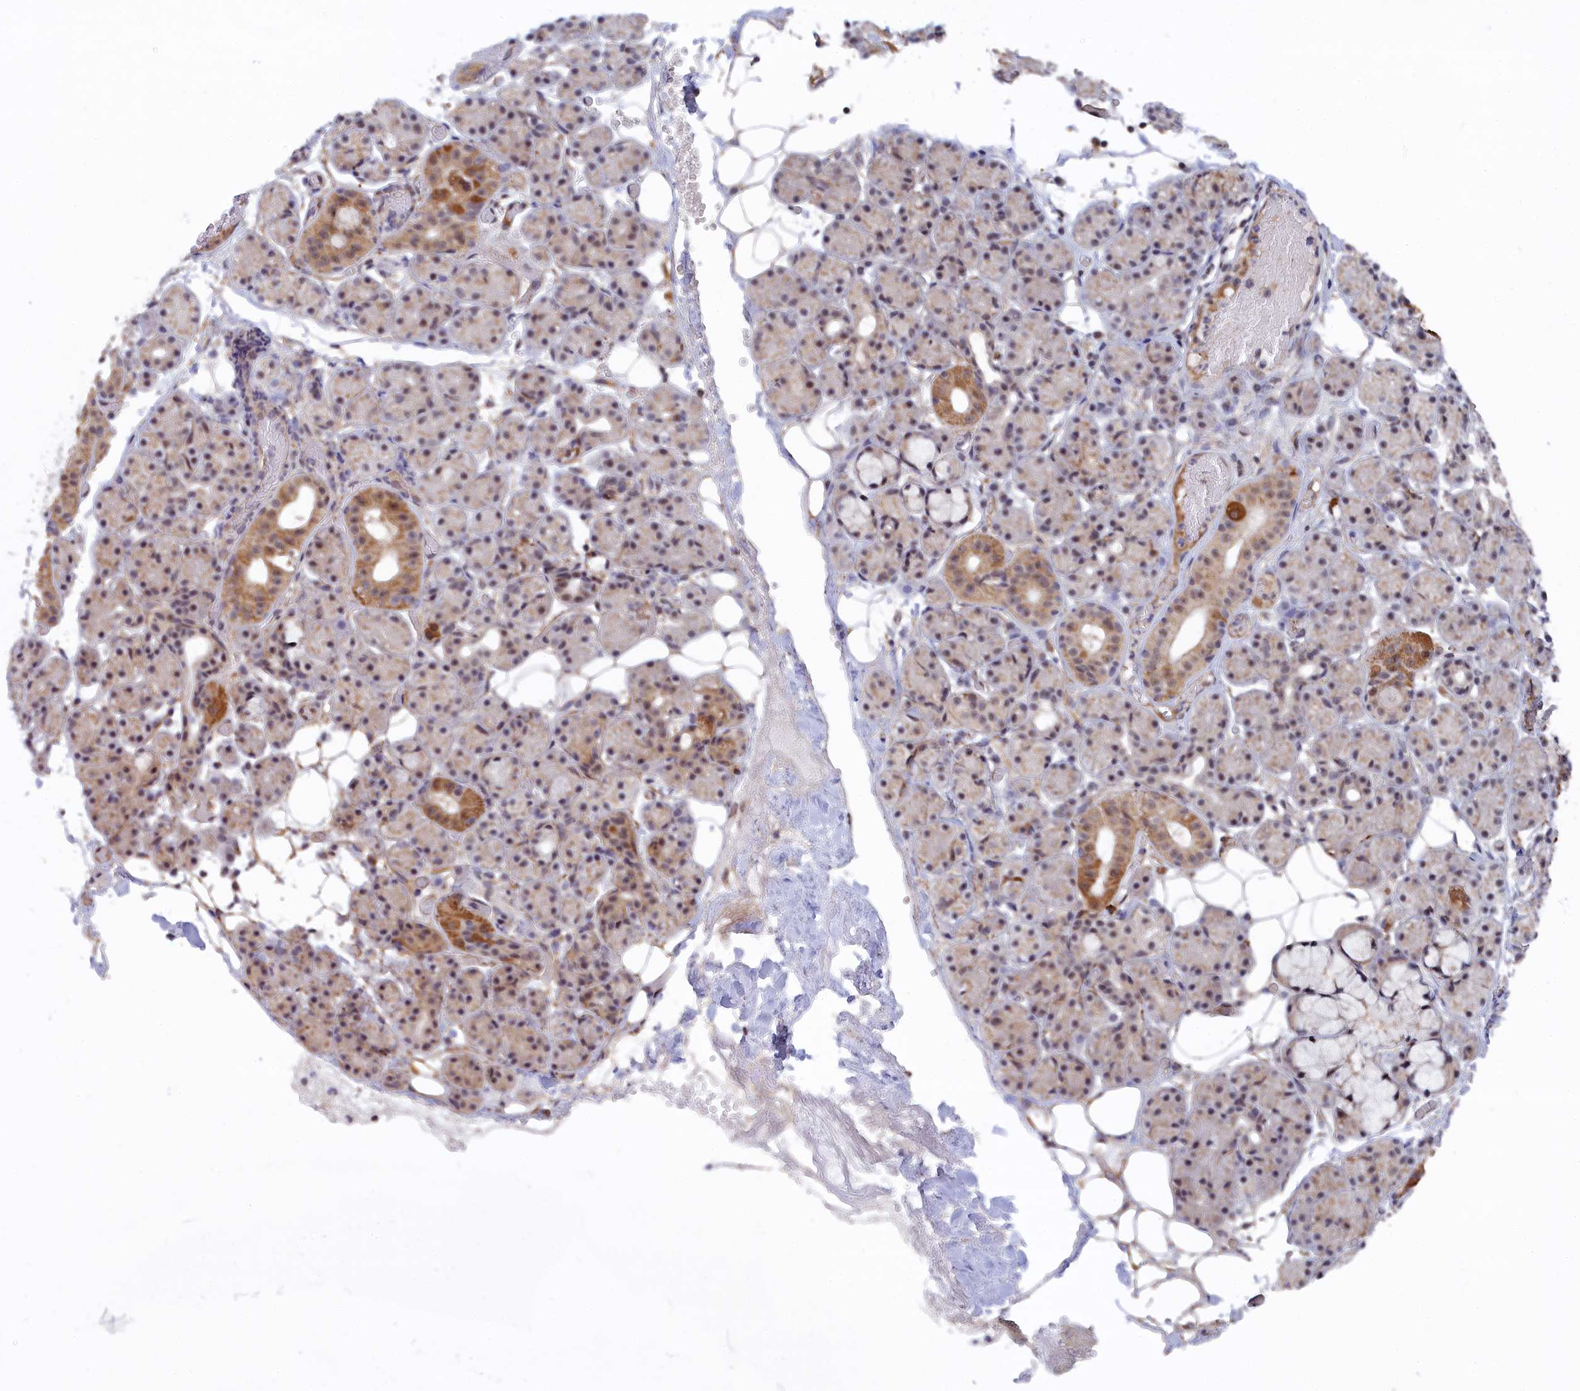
{"staining": {"intensity": "moderate", "quantity": "25%-75%", "location": "cytoplasmic/membranous,nuclear"}, "tissue": "salivary gland", "cell_type": "Glandular cells", "image_type": "normal", "snomed": [{"axis": "morphology", "description": "Normal tissue, NOS"}, {"axis": "topography", "description": "Salivary gland"}], "caption": "Immunohistochemistry (IHC) of unremarkable salivary gland exhibits medium levels of moderate cytoplasmic/membranous,nuclear expression in about 25%-75% of glandular cells.", "gene": "TAB1", "patient": {"sex": "male", "age": 63}}